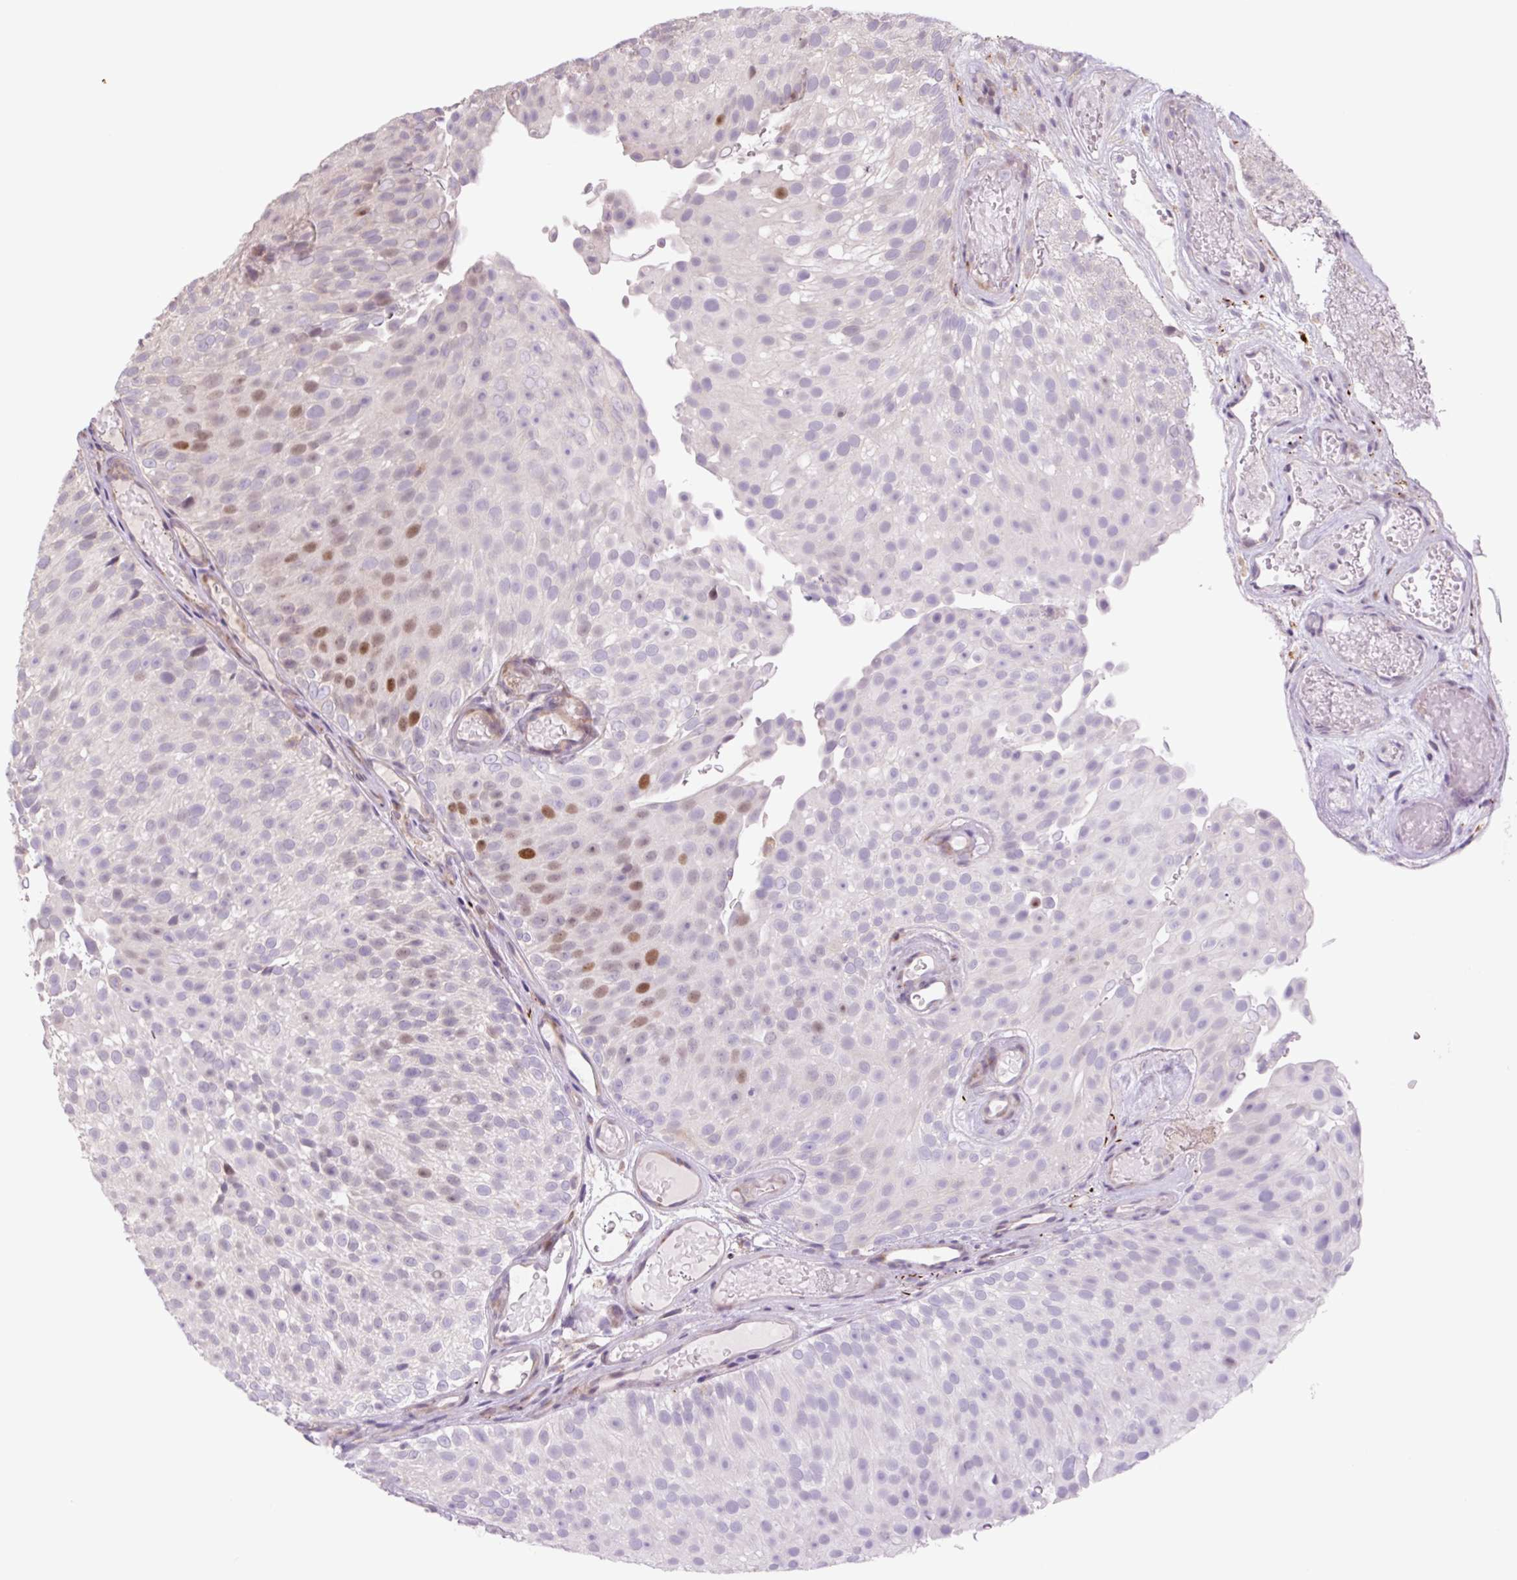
{"staining": {"intensity": "moderate", "quantity": "<25%", "location": "nuclear"}, "tissue": "urothelial cancer", "cell_type": "Tumor cells", "image_type": "cancer", "snomed": [{"axis": "morphology", "description": "Urothelial carcinoma, Low grade"}, {"axis": "topography", "description": "Urinary bladder"}], "caption": "Immunohistochemical staining of low-grade urothelial carcinoma exhibits low levels of moderate nuclear protein positivity in about <25% of tumor cells. The protein of interest is shown in brown color, while the nuclei are stained blue.", "gene": "PLA2G4A", "patient": {"sex": "male", "age": 78}}